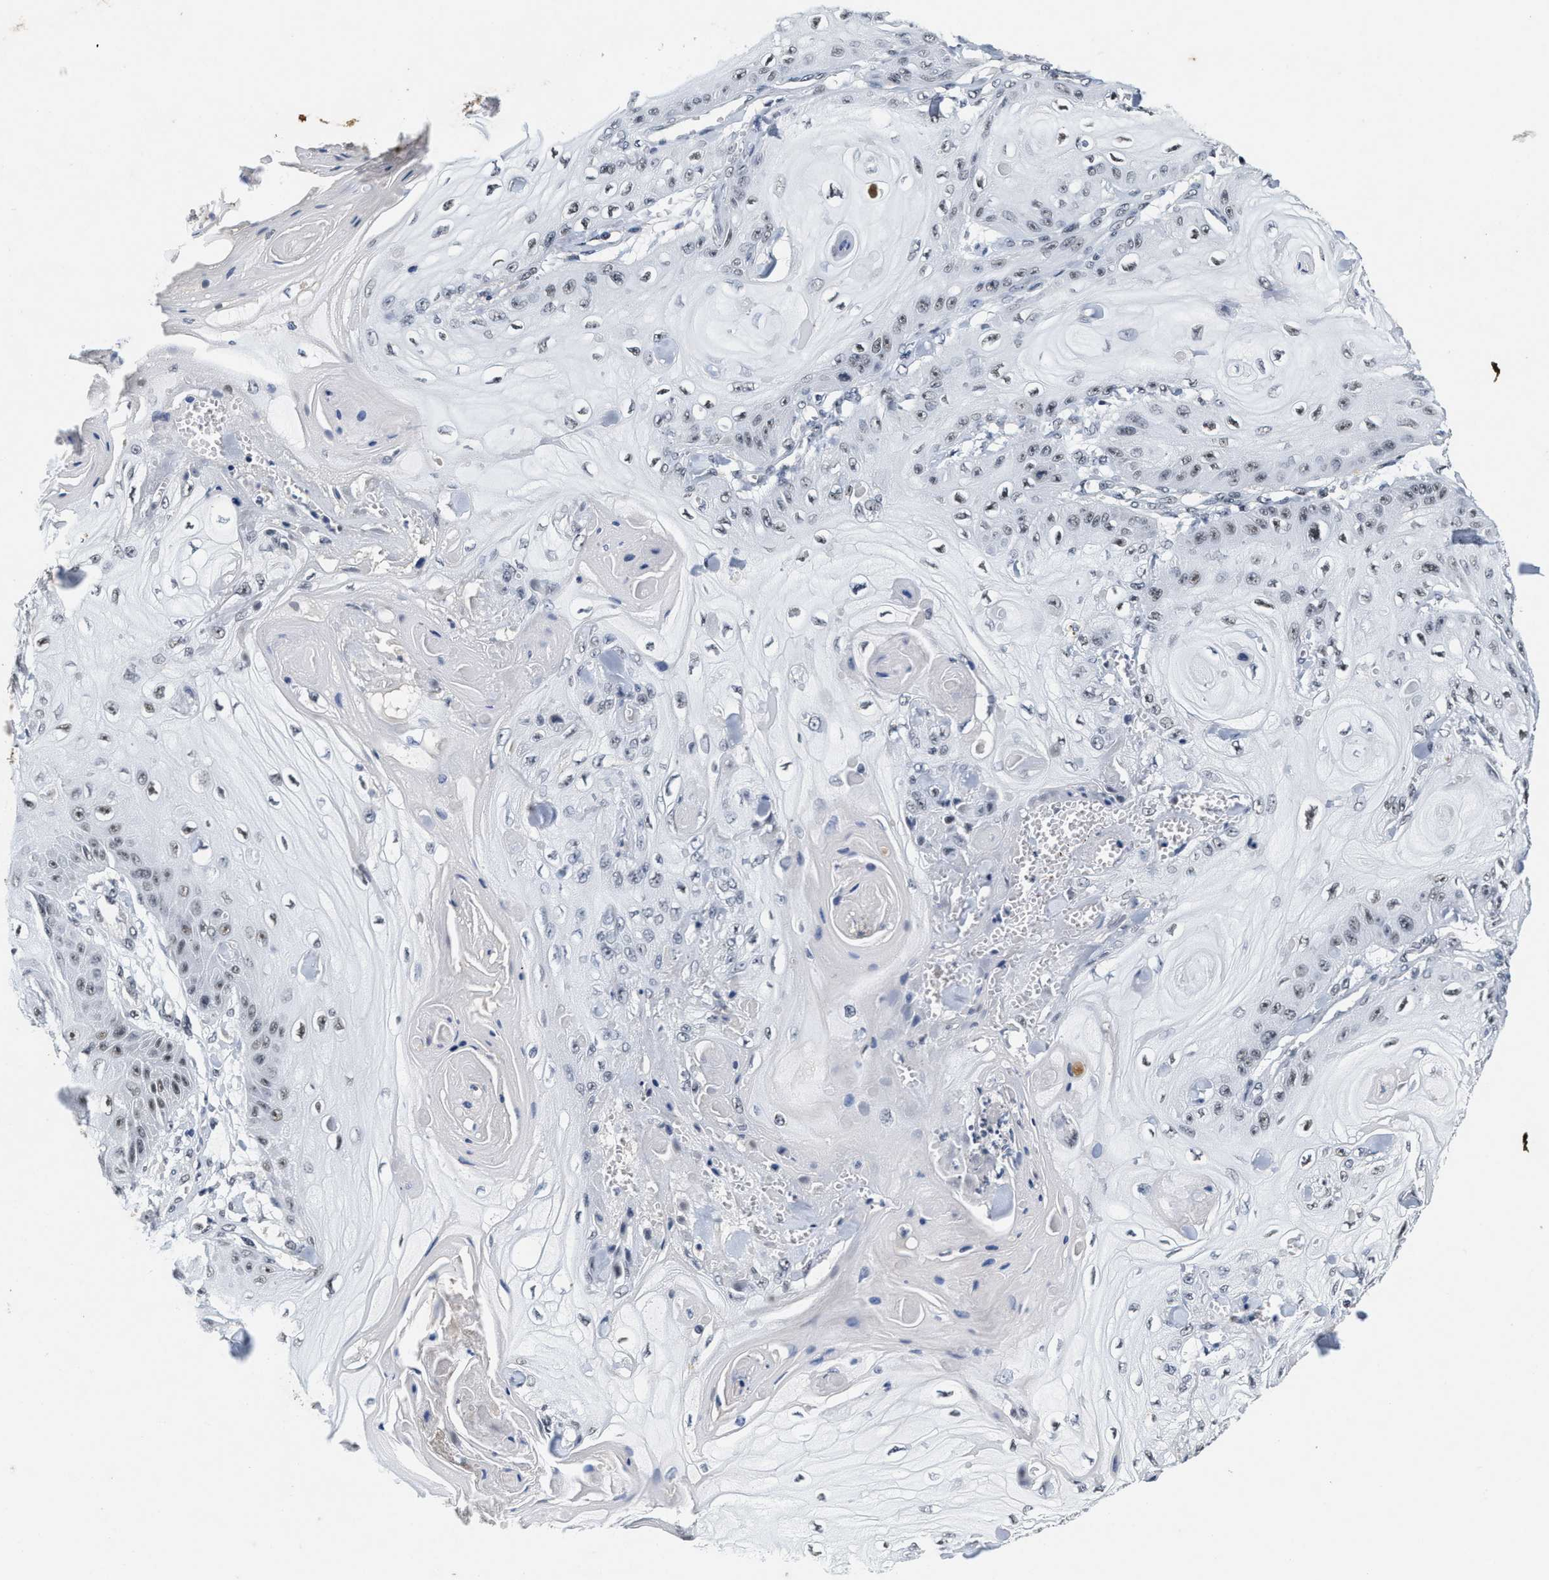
{"staining": {"intensity": "negative", "quantity": "none", "location": "none"}, "tissue": "skin cancer", "cell_type": "Tumor cells", "image_type": "cancer", "snomed": [{"axis": "morphology", "description": "Squamous cell carcinoma, NOS"}, {"axis": "topography", "description": "Skin"}], "caption": "IHC of human skin cancer (squamous cell carcinoma) reveals no positivity in tumor cells.", "gene": "INIP", "patient": {"sex": "male", "age": 74}}